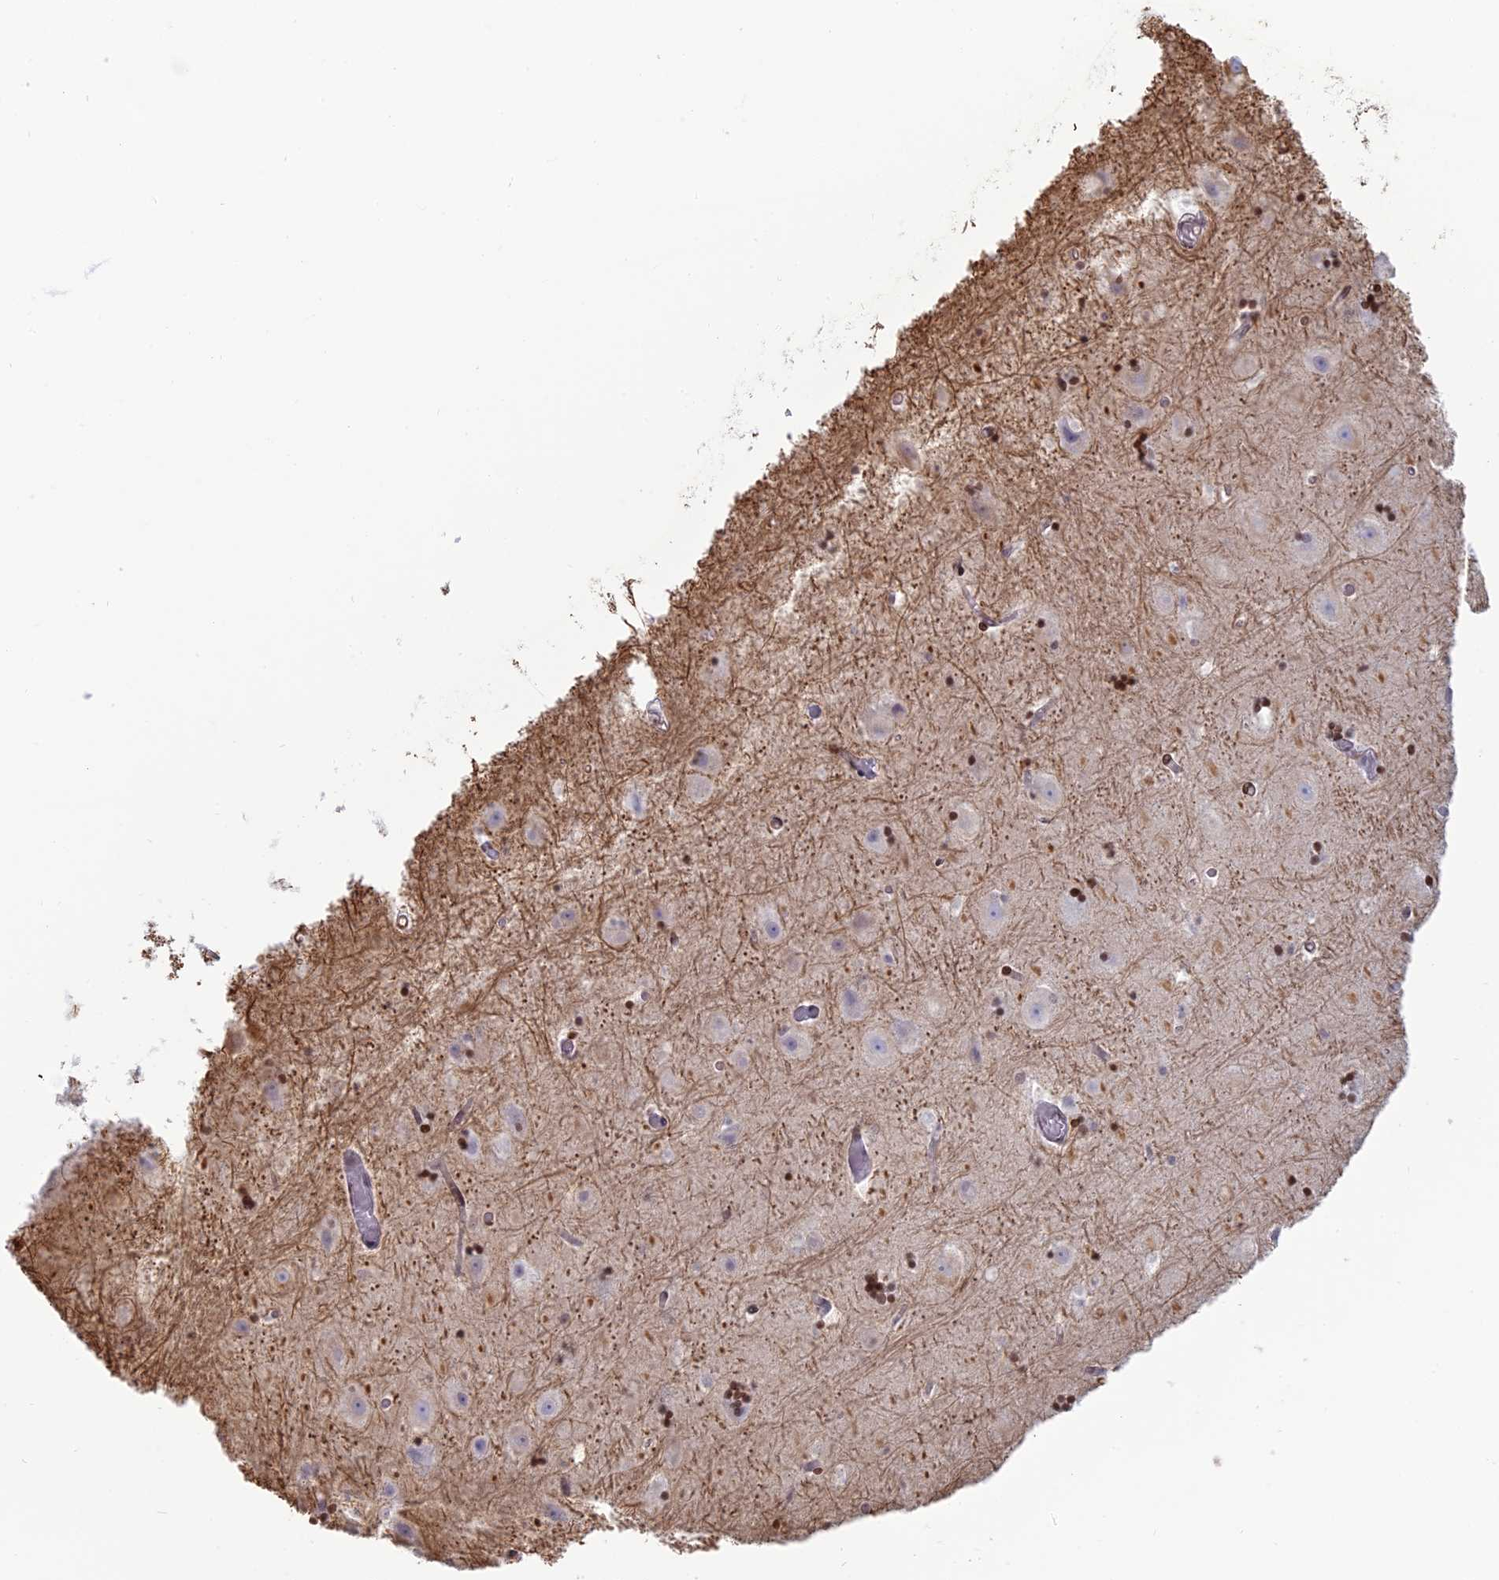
{"staining": {"intensity": "negative", "quantity": "none", "location": "none"}, "tissue": "hippocampus", "cell_type": "Glial cells", "image_type": "normal", "snomed": [{"axis": "morphology", "description": "Normal tissue, NOS"}, {"axis": "topography", "description": "Hippocampus"}], "caption": "Immunohistochemistry image of unremarkable hippocampus: hippocampus stained with DAB exhibits no significant protein staining in glial cells. (Immunohistochemistry, brightfield microscopy, high magnification).", "gene": "APOBR", "patient": {"sex": "female", "age": 52}}